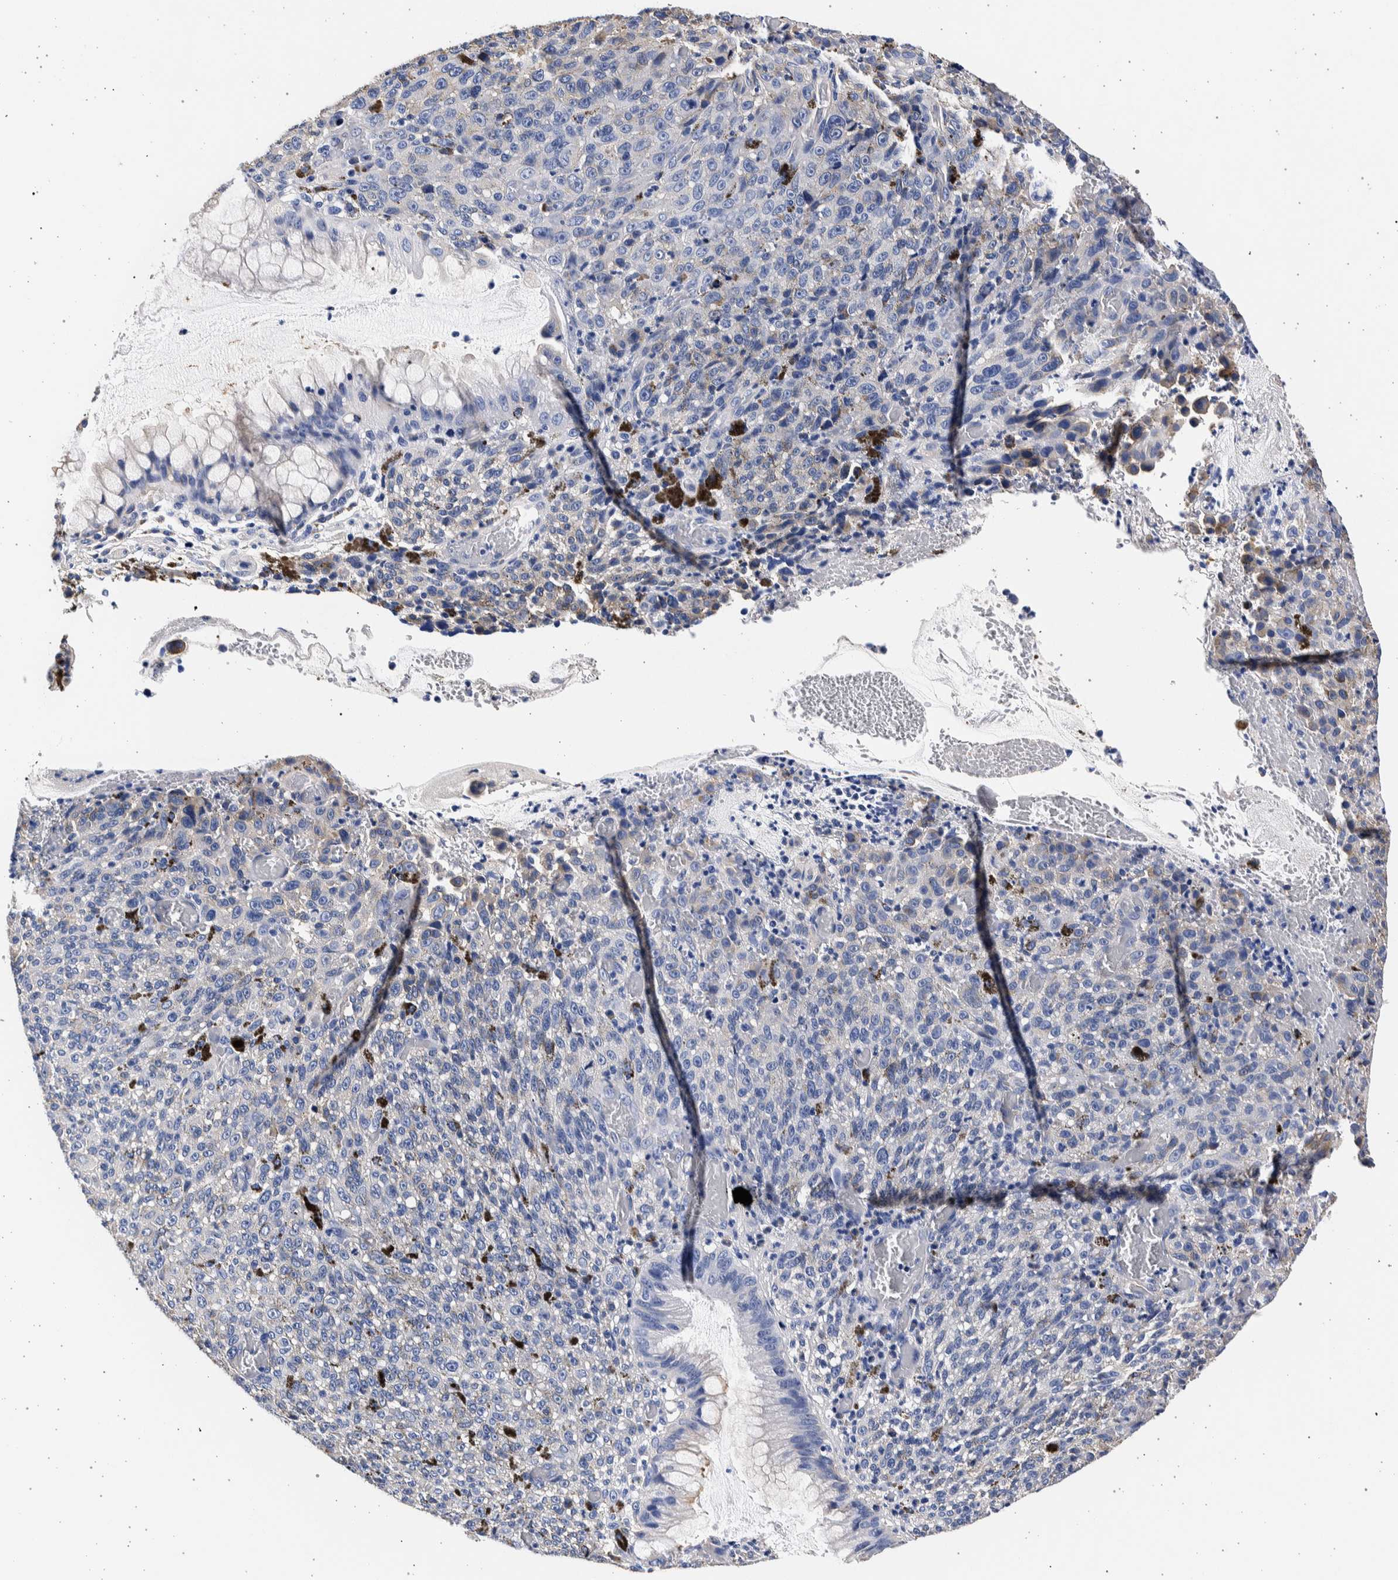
{"staining": {"intensity": "negative", "quantity": "none", "location": "none"}, "tissue": "melanoma", "cell_type": "Tumor cells", "image_type": "cancer", "snomed": [{"axis": "morphology", "description": "Malignant melanoma, NOS"}, {"axis": "topography", "description": "Rectum"}], "caption": "Immunohistochemistry of melanoma reveals no expression in tumor cells.", "gene": "NIBAN2", "patient": {"sex": "female", "age": 81}}